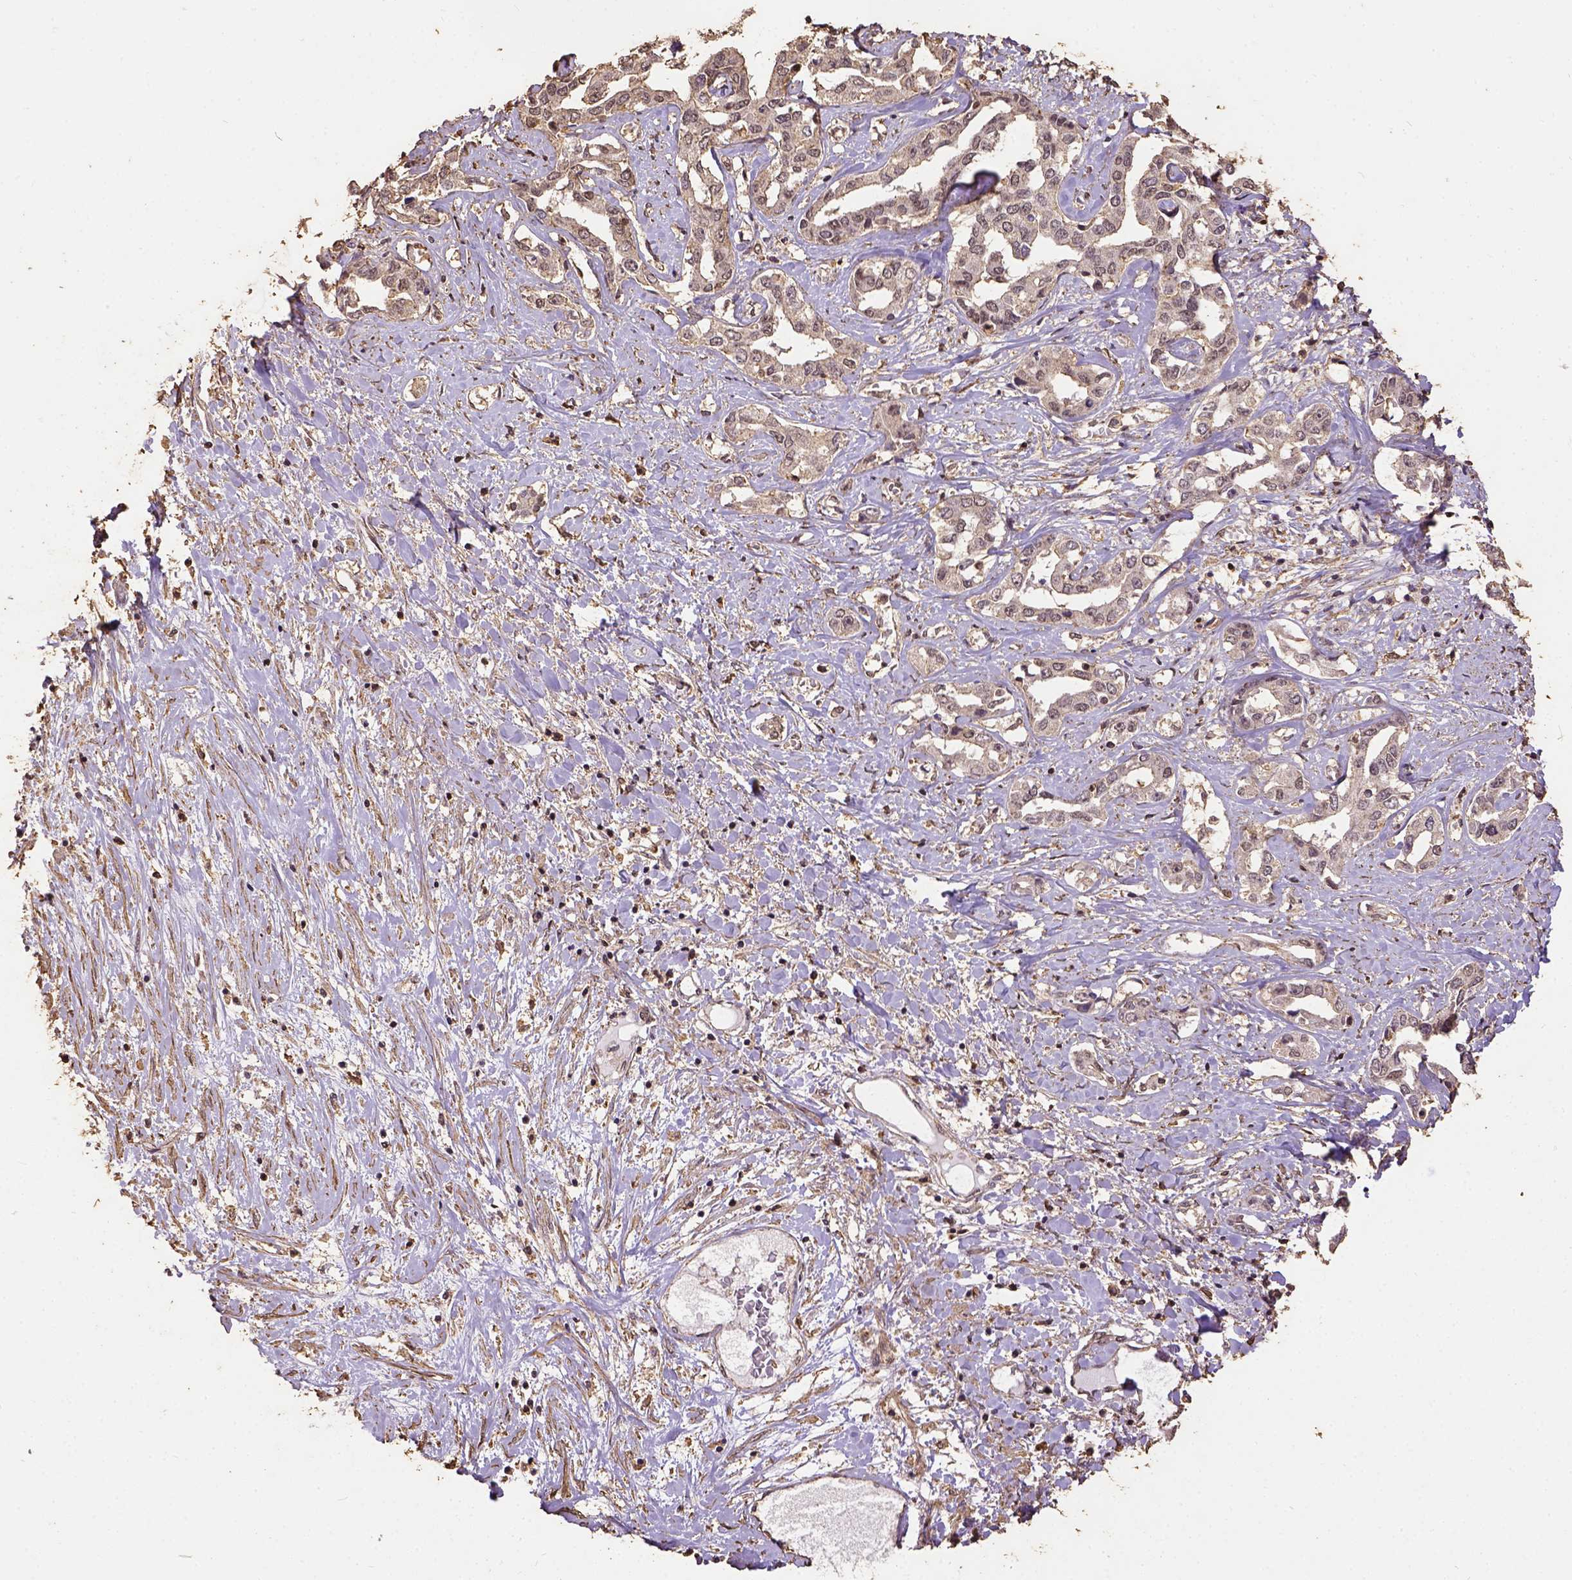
{"staining": {"intensity": "weak", "quantity": "25%-75%", "location": "nuclear"}, "tissue": "liver cancer", "cell_type": "Tumor cells", "image_type": "cancer", "snomed": [{"axis": "morphology", "description": "Cholangiocarcinoma"}, {"axis": "topography", "description": "Liver"}], "caption": "Tumor cells exhibit low levels of weak nuclear expression in approximately 25%-75% of cells in human cholangiocarcinoma (liver). (IHC, brightfield microscopy, high magnification).", "gene": "NACC1", "patient": {"sex": "male", "age": 59}}